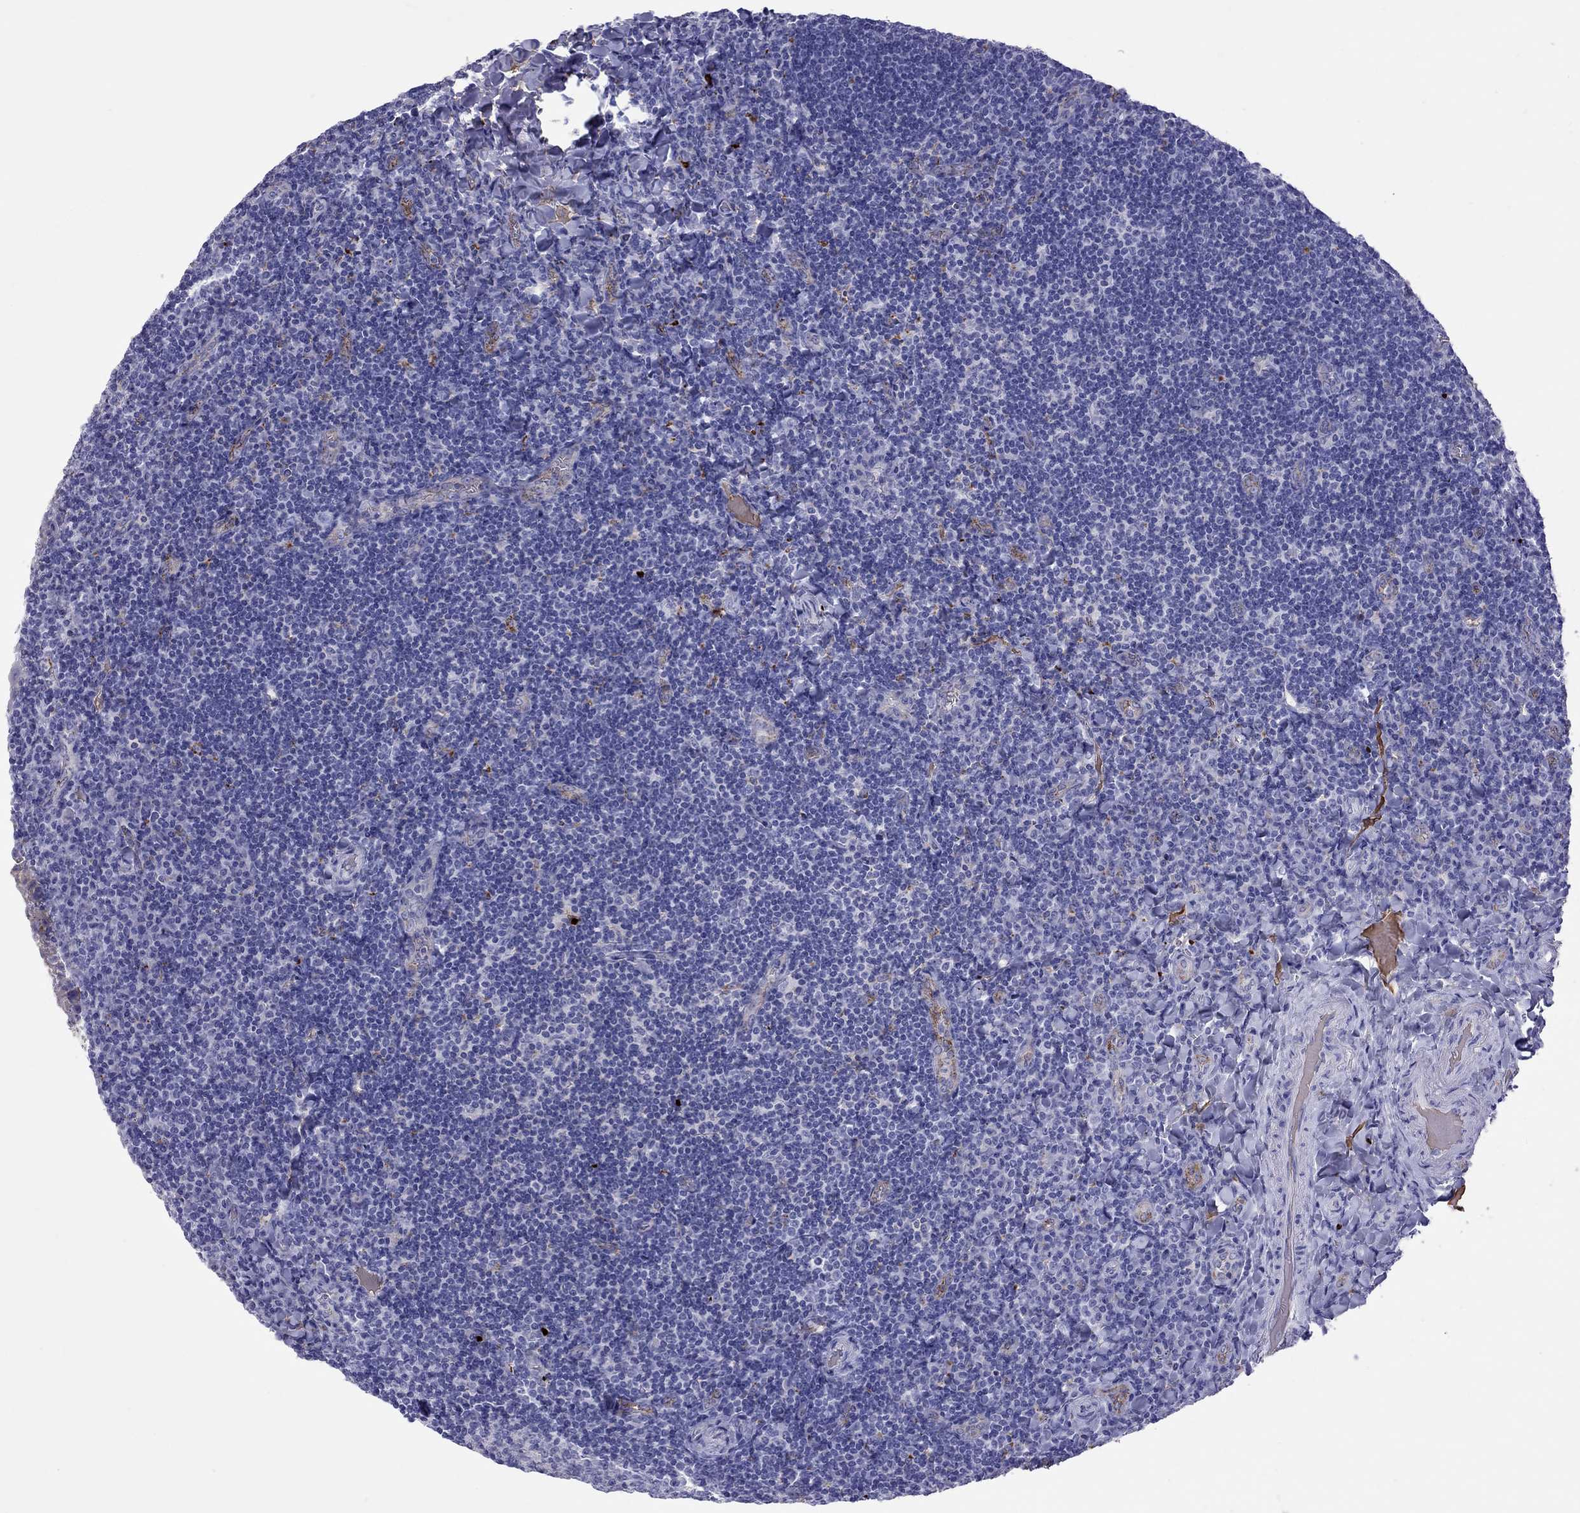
{"staining": {"intensity": "negative", "quantity": "none", "location": "none"}, "tissue": "tonsil", "cell_type": "Germinal center cells", "image_type": "normal", "snomed": [{"axis": "morphology", "description": "Normal tissue, NOS"}, {"axis": "morphology", "description": "Inflammation, NOS"}, {"axis": "topography", "description": "Tonsil"}], "caption": "Immunohistochemistry photomicrograph of normal tonsil stained for a protein (brown), which displays no expression in germinal center cells. (Stains: DAB immunohistochemistry (IHC) with hematoxylin counter stain, Microscopy: brightfield microscopy at high magnification).", "gene": "SERPINA3", "patient": {"sex": "female", "age": 31}}